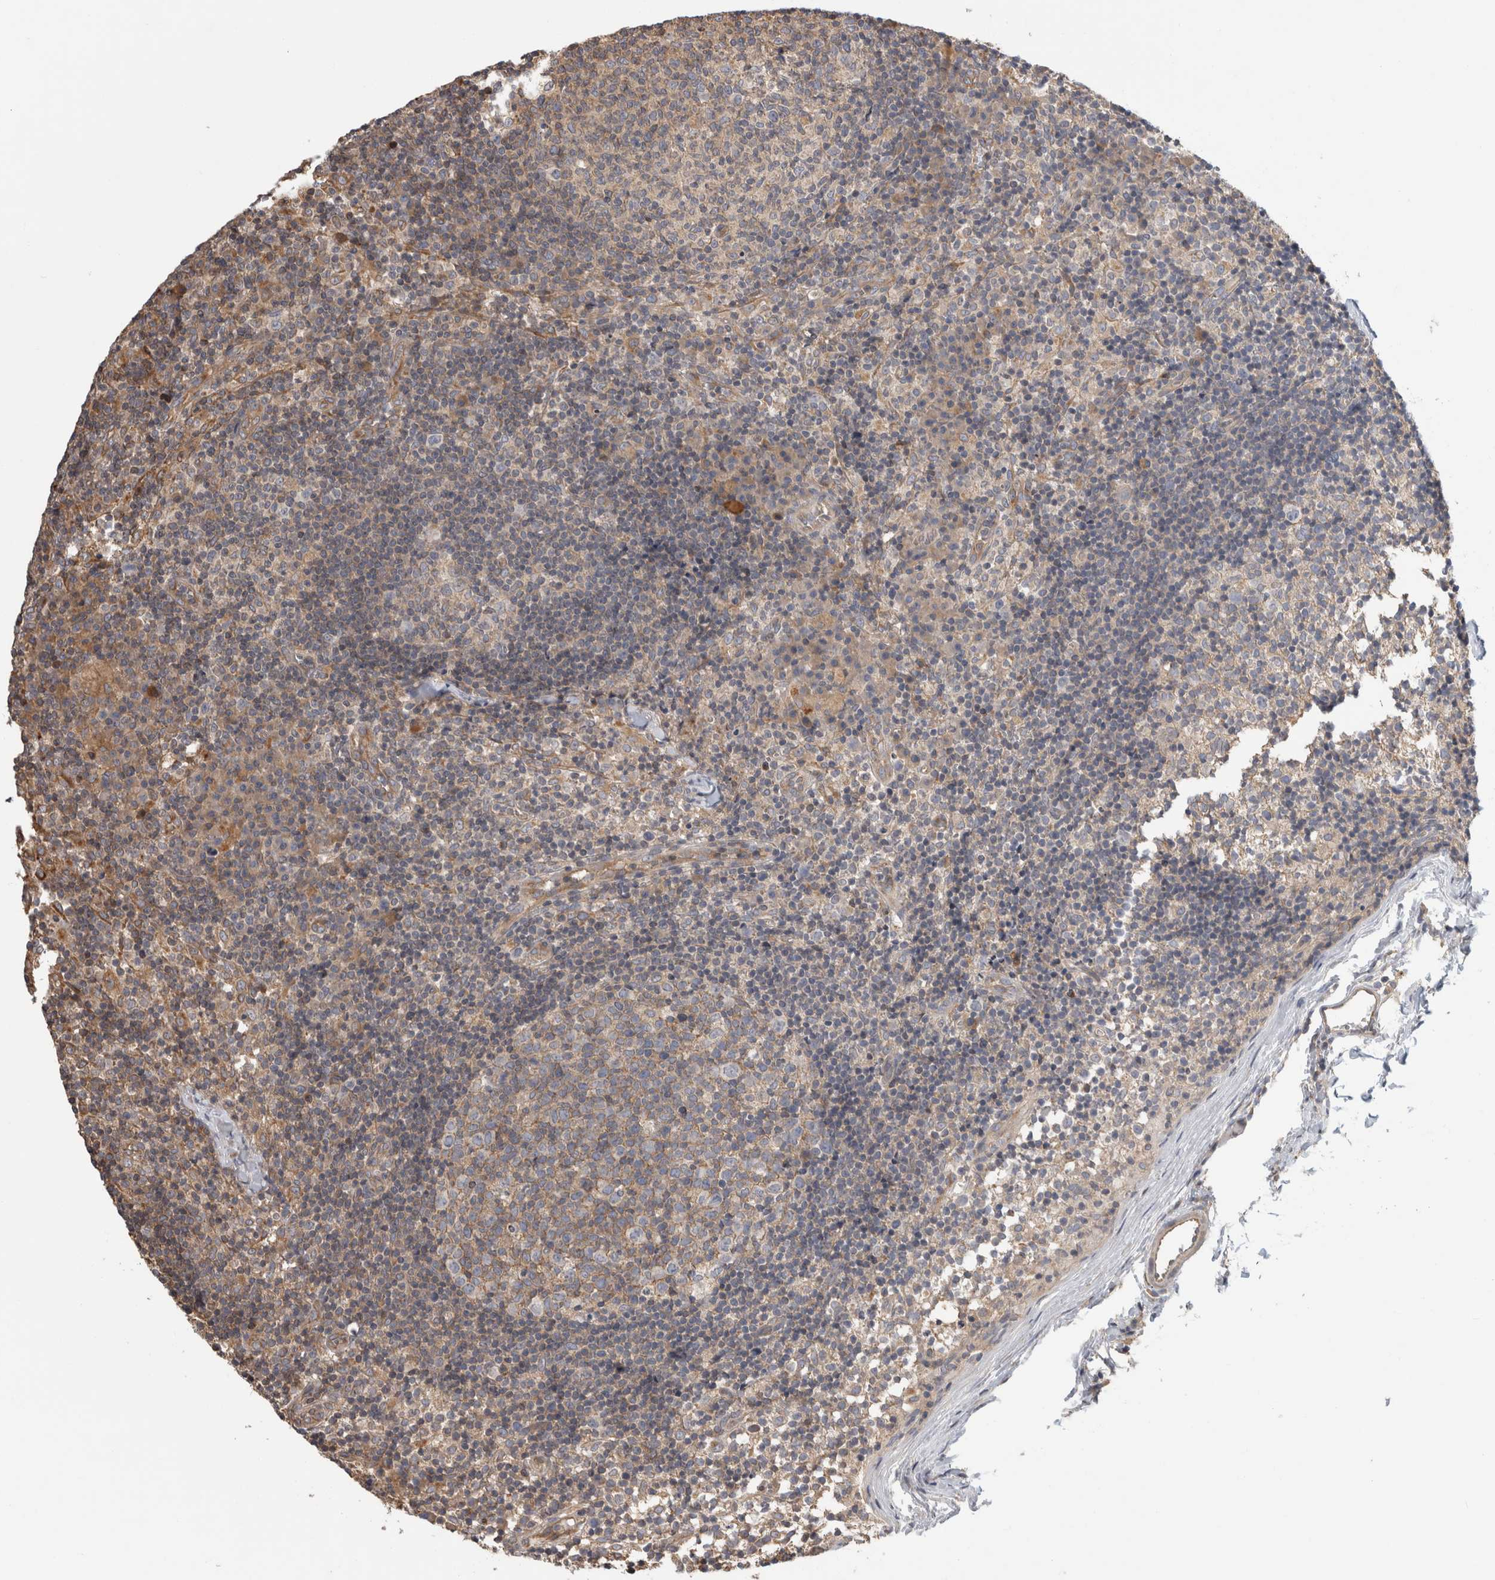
{"staining": {"intensity": "moderate", "quantity": "25%-75%", "location": "cytoplasmic/membranous"}, "tissue": "lymph node", "cell_type": "Germinal center cells", "image_type": "normal", "snomed": [{"axis": "morphology", "description": "Normal tissue, NOS"}, {"axis": "morphology", "description": "Inflammation, NOS"}, {"axis": "topography", "description": "Lymph node"}], "caption": "Human lymph node stained with a protein marker displays moderate staining in germinal center cells.", "gene": "PARP6", "patient": {"sex": "male", "age": 55}}